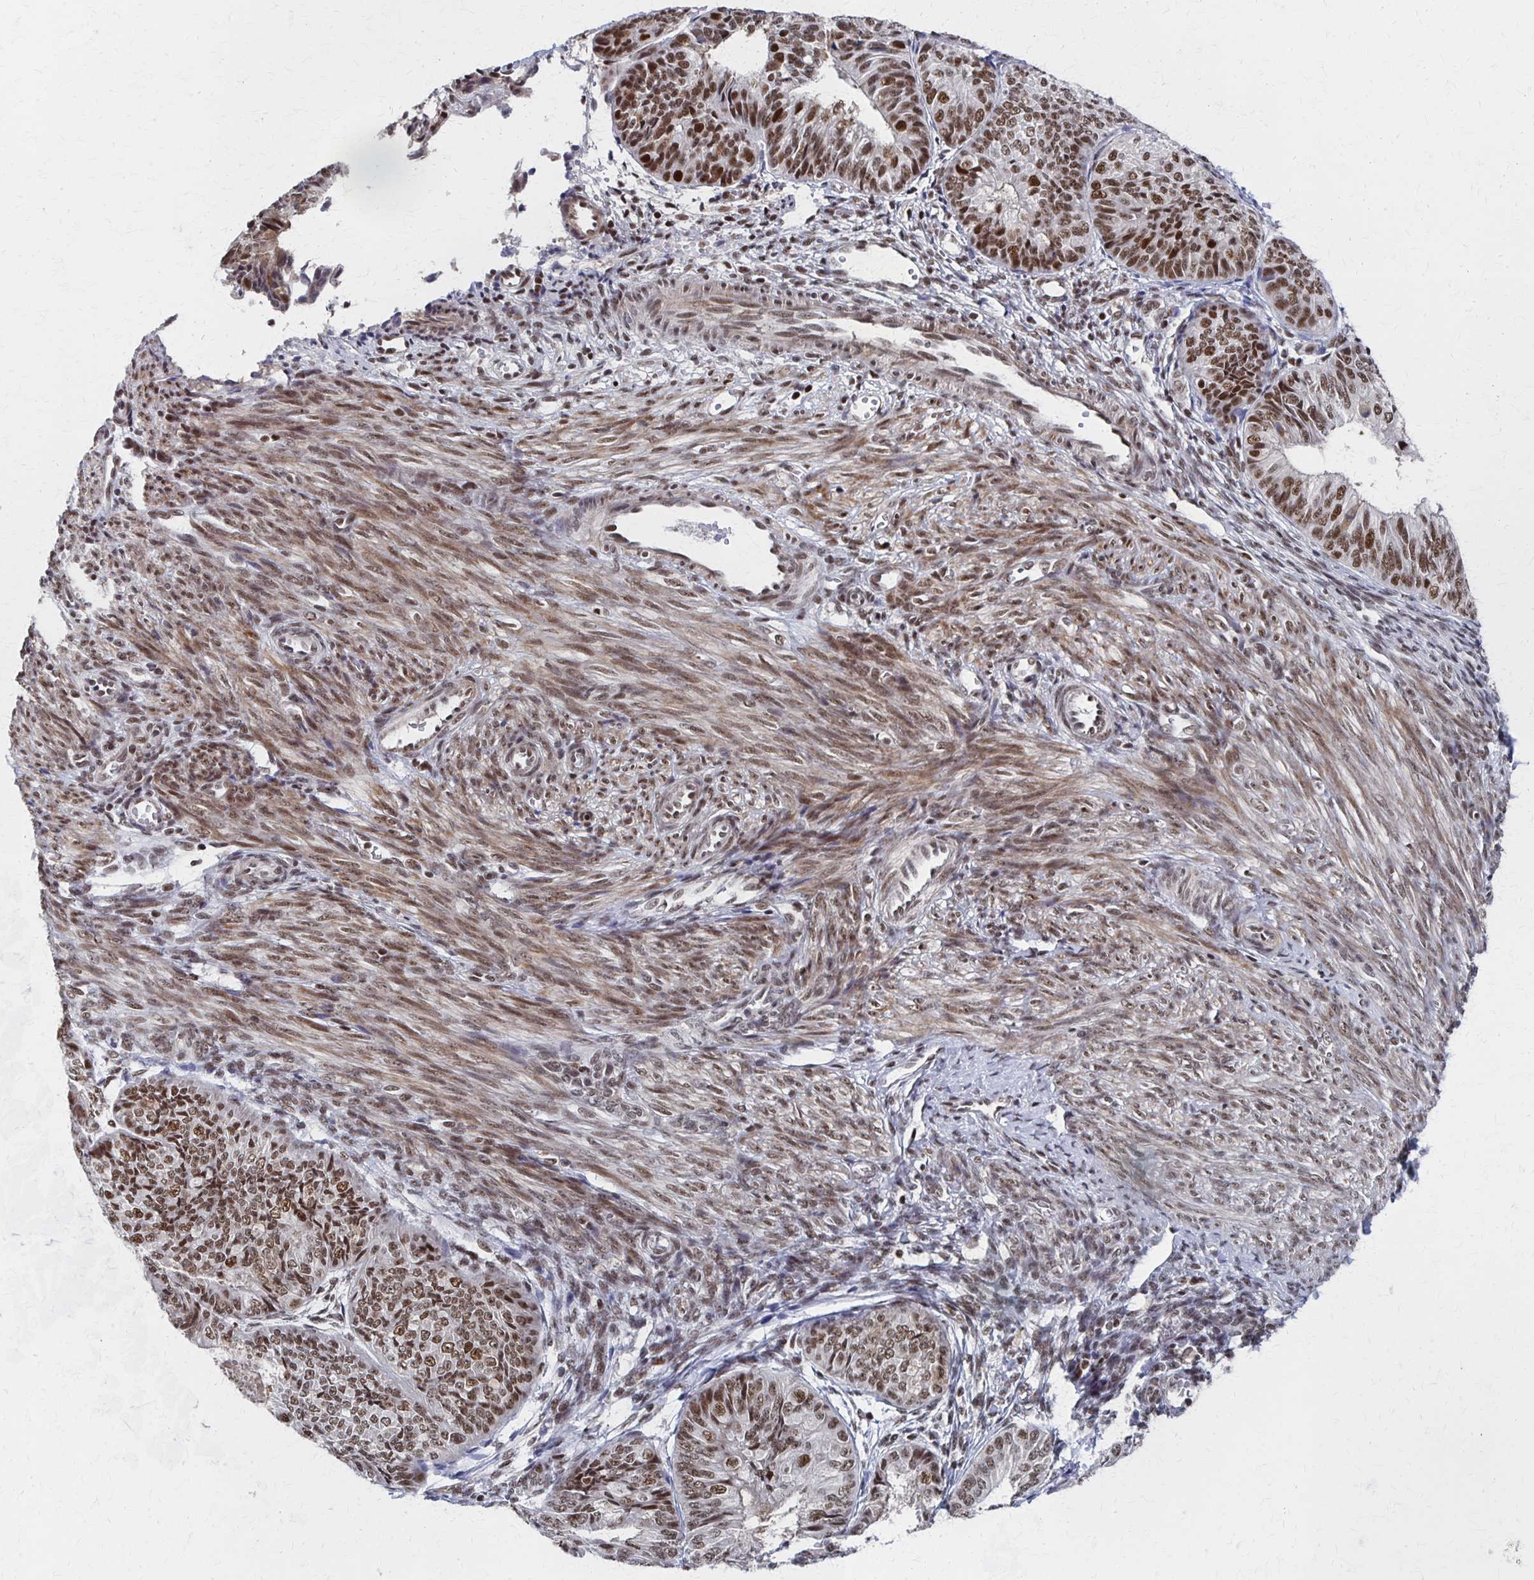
{"staining": {"intensity": "moderate", "quantity": ">75%", "location": "nuclear"}, "tissue": "endometrial cancer", "cell_type": "Tumor cells", "image_type": "cancer", "snomed": [{"axis": "morphology", "description": "Adenocarcinoma, NOS"}, {"axis": "topography", "description": "Endometrium"}], "caption": "Moderate nuclear protein staining is appreciated in about >75% of tumor cells in endometrial cancer (adenocarcinoma).", "gene": "GTF2B", "patient": {"sex": "female", "age": 58}}